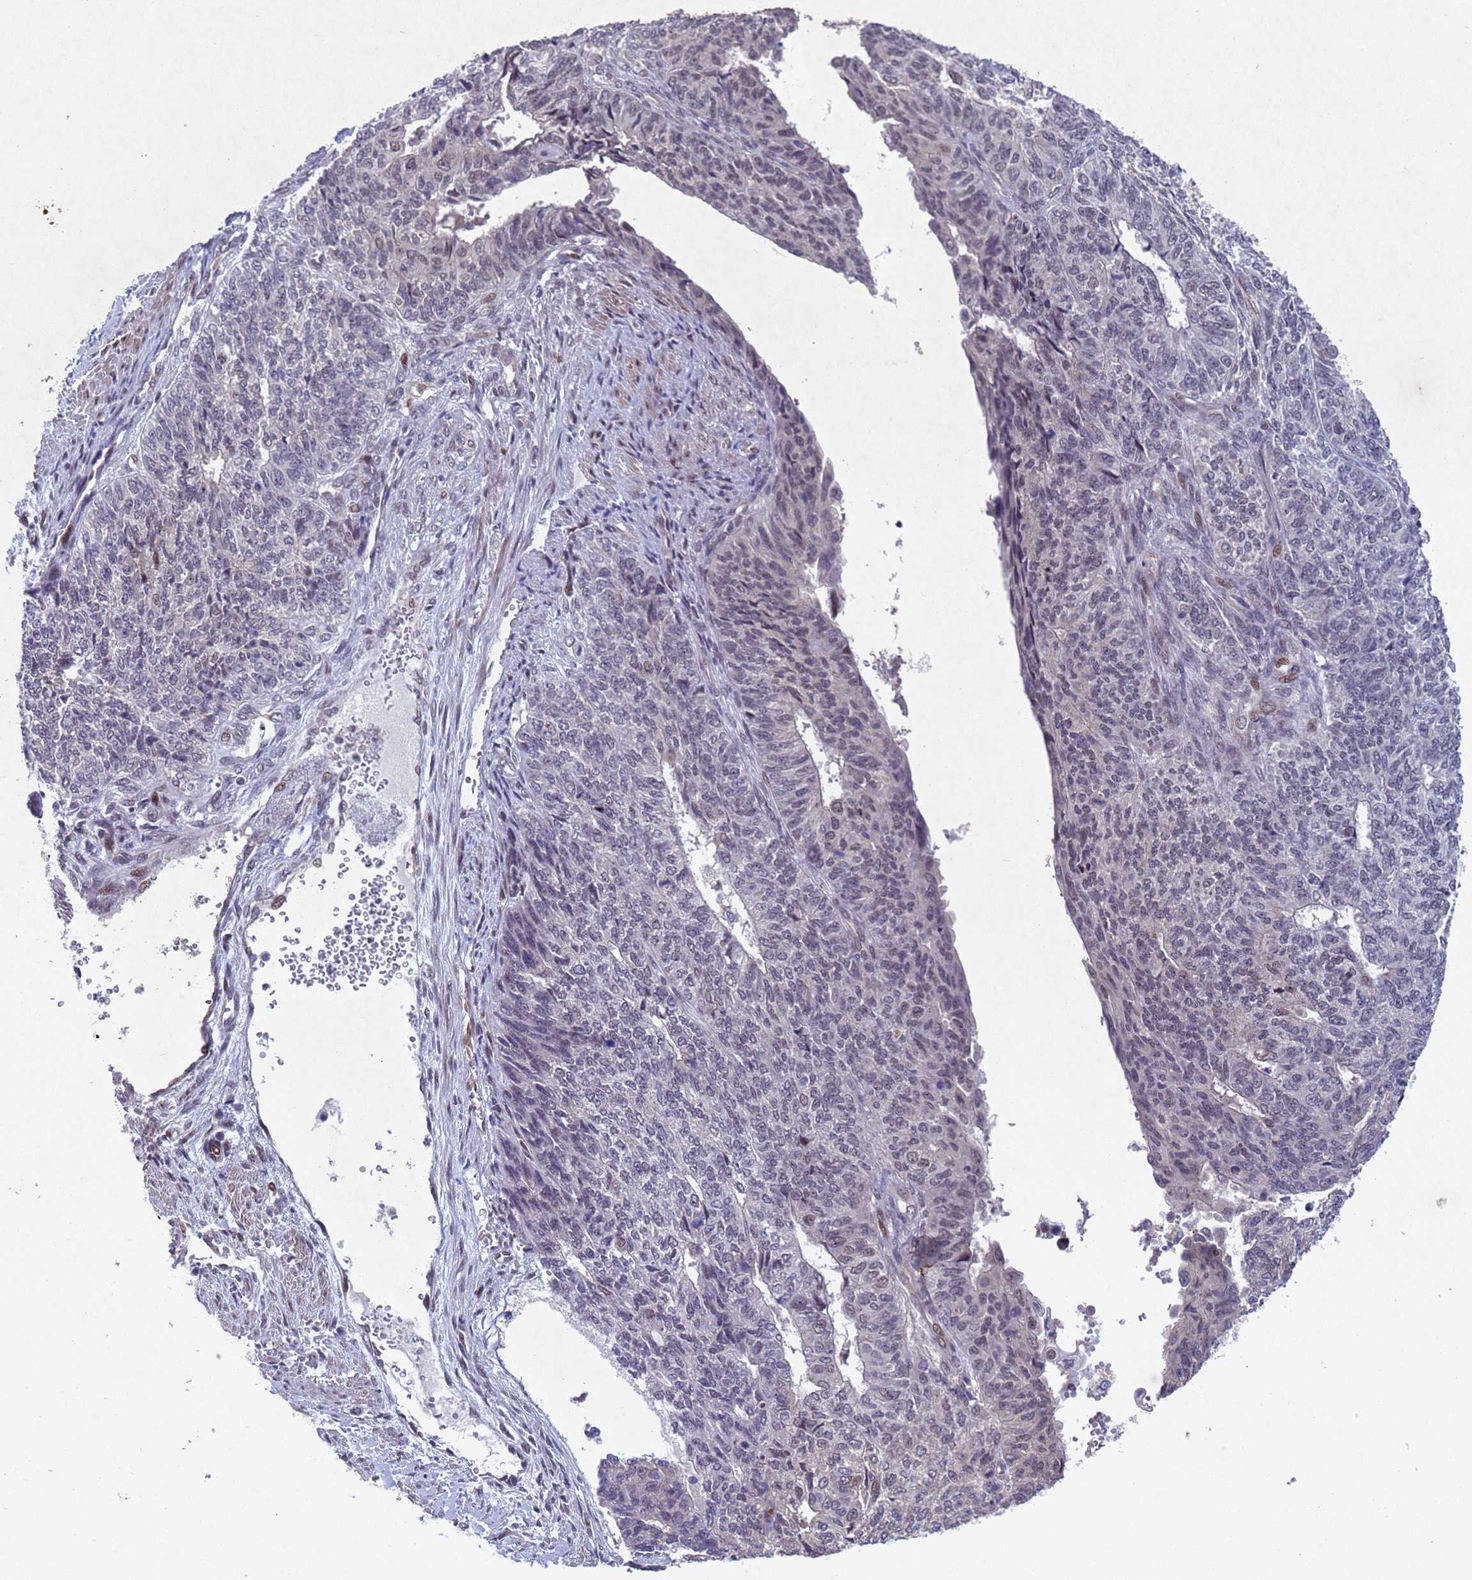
{"staining": {"intensity": "weak", "quantity": "<25%", "location": "nuclear"}, "tissue": "endometrial cancer", "cell_type": "Tumor cells", "image_type": "cancer", "snomed": [{"axis": "morphology", "description": "Adenocarcinoma, NOS"}, {"axis": "topography", "description": "Endometrium"}], "caption": "An immunohistochemistry photomicrograph of endometrial cancer (adenocarcinoma) is shown. There is no staining in tumor cells of endometrial cancer (adenocarcinoma).", "gene": "TBK1", "patient": {"sex": "female", "age": 32}}